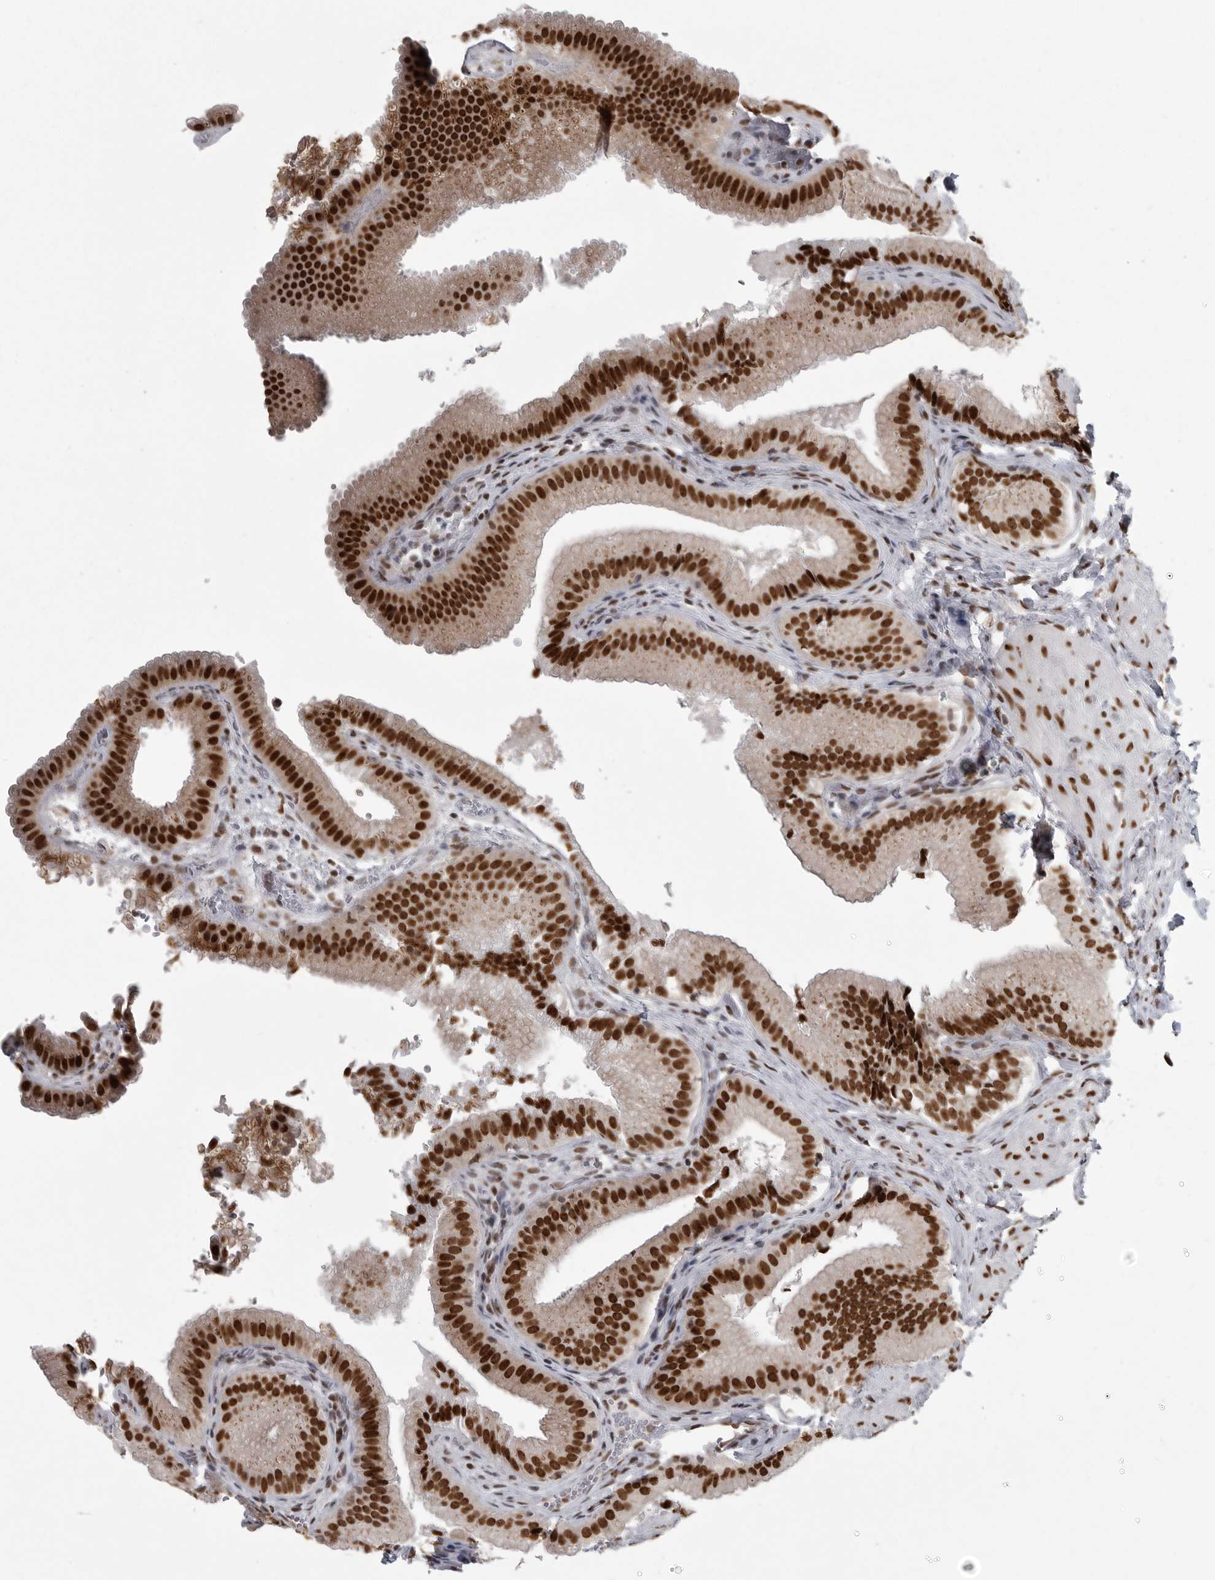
{"staining": {"intensity": "strong", "quantity": ">75%", "location": "nuclear"}, "tissue": "gallbladder", "cell_type": "Glandular cells", "image_type": "normal", "snomed": [{"axis": "morphology", "description": "Normal tissue, NOS"}, {"axis": "topography", "description": "Gallbladder"}], "caption": "Gallbladder stained with DAB immunohistochemistry (IHC) shows high levels of strong nuclear expression in approximately >75% of glandular cells.", "gene": "YAF2", "patient": {"sex": "female", "age": 30}}